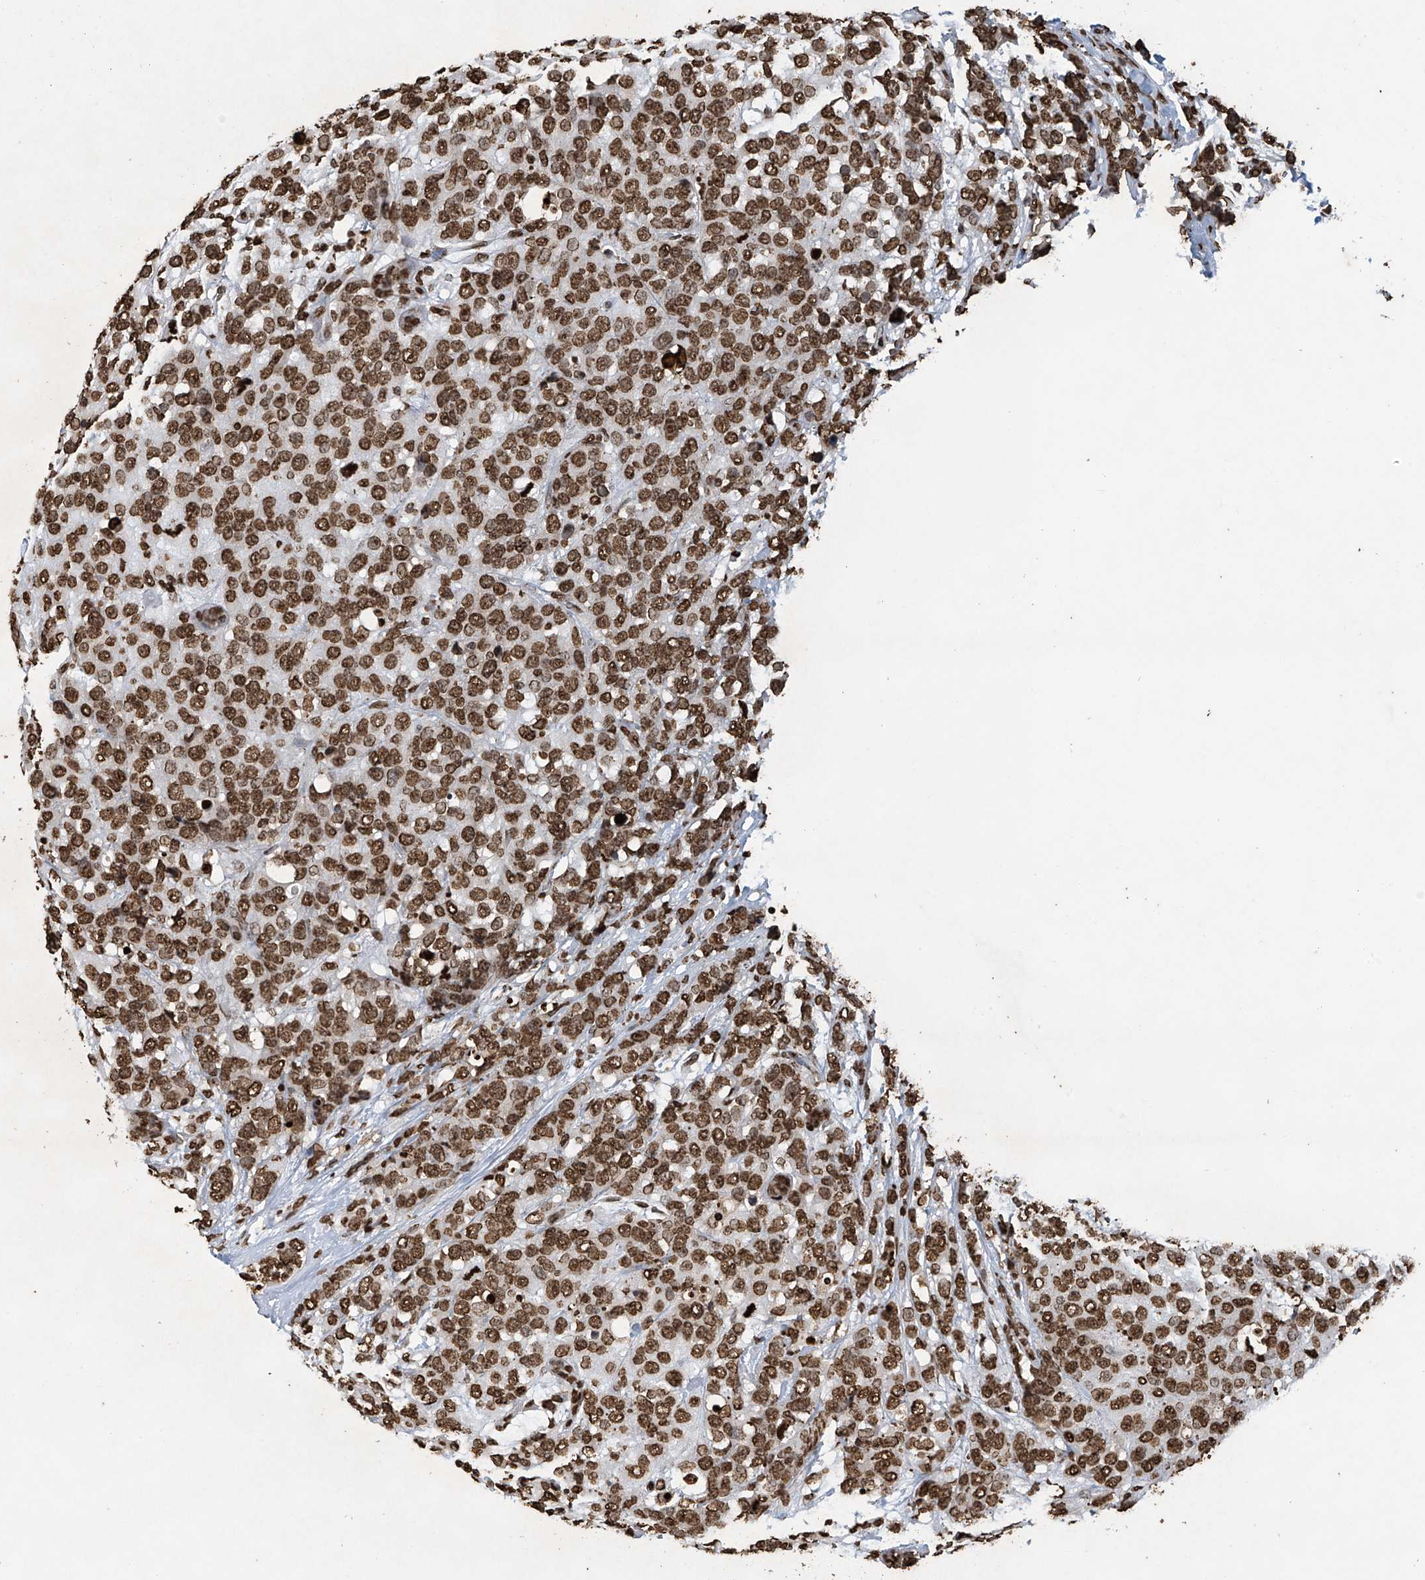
{"staining": {"intensity": "strong", "quantity": ">75%", "location": "nuclear"}, "tissue": "breast cancer", "cell_type": "Tumor cells", "image_type": "cancer", "snomed": [{"axis": "morphology", "description": "Lobular carcinoma"}, {"axis": "topography", "description": "Breast"}], "caption": "Immunohistochemical staining of breast lobular carcinoma demonstrates high levels of strong nuclear positivity in about >75% of tumor cells.", "gene": "H3-3A", "patient": {"sex": "female", "age": 59}}